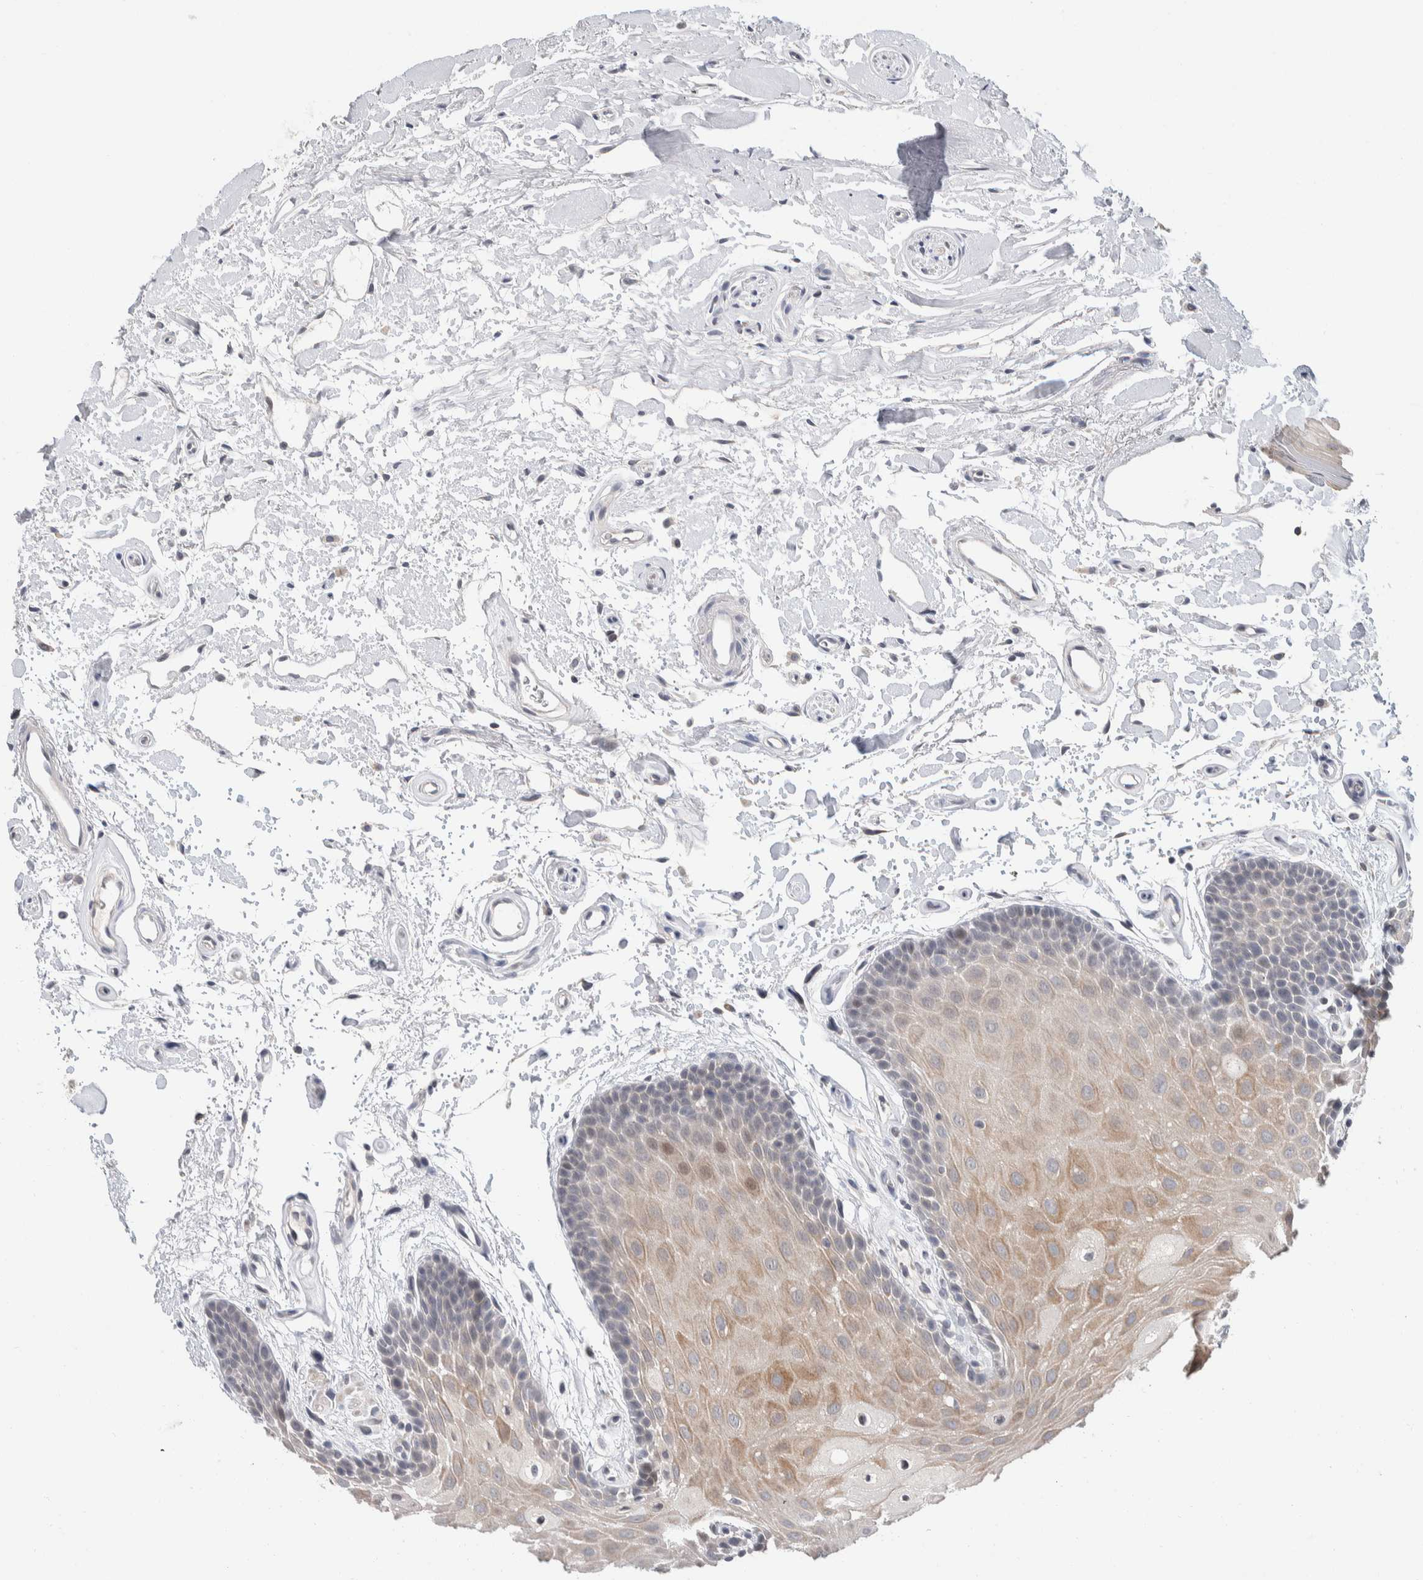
{"staining": {"intensity": "weak", "quantity": "25%-75%", "location": "cytoplasmic/membranous"}, "tissue": "oral mucosa", "cell_type": "Squamous epithelial cells", "image_type": "normal", "snomed": [{"axis": "morphology", "description": "Normal tissue, NOS"}, {"axis": "topography", "description": "Oral tissue"}], "caption": "Immunohistochemical staining of benign oral mucosa demonstrates low levels of weak cytoplasmic/membranous expression in approximately 25%-75% of squamous epithelial cells.", "gene": "SHPK", "patient": {"sex": "male", "age": 62}}